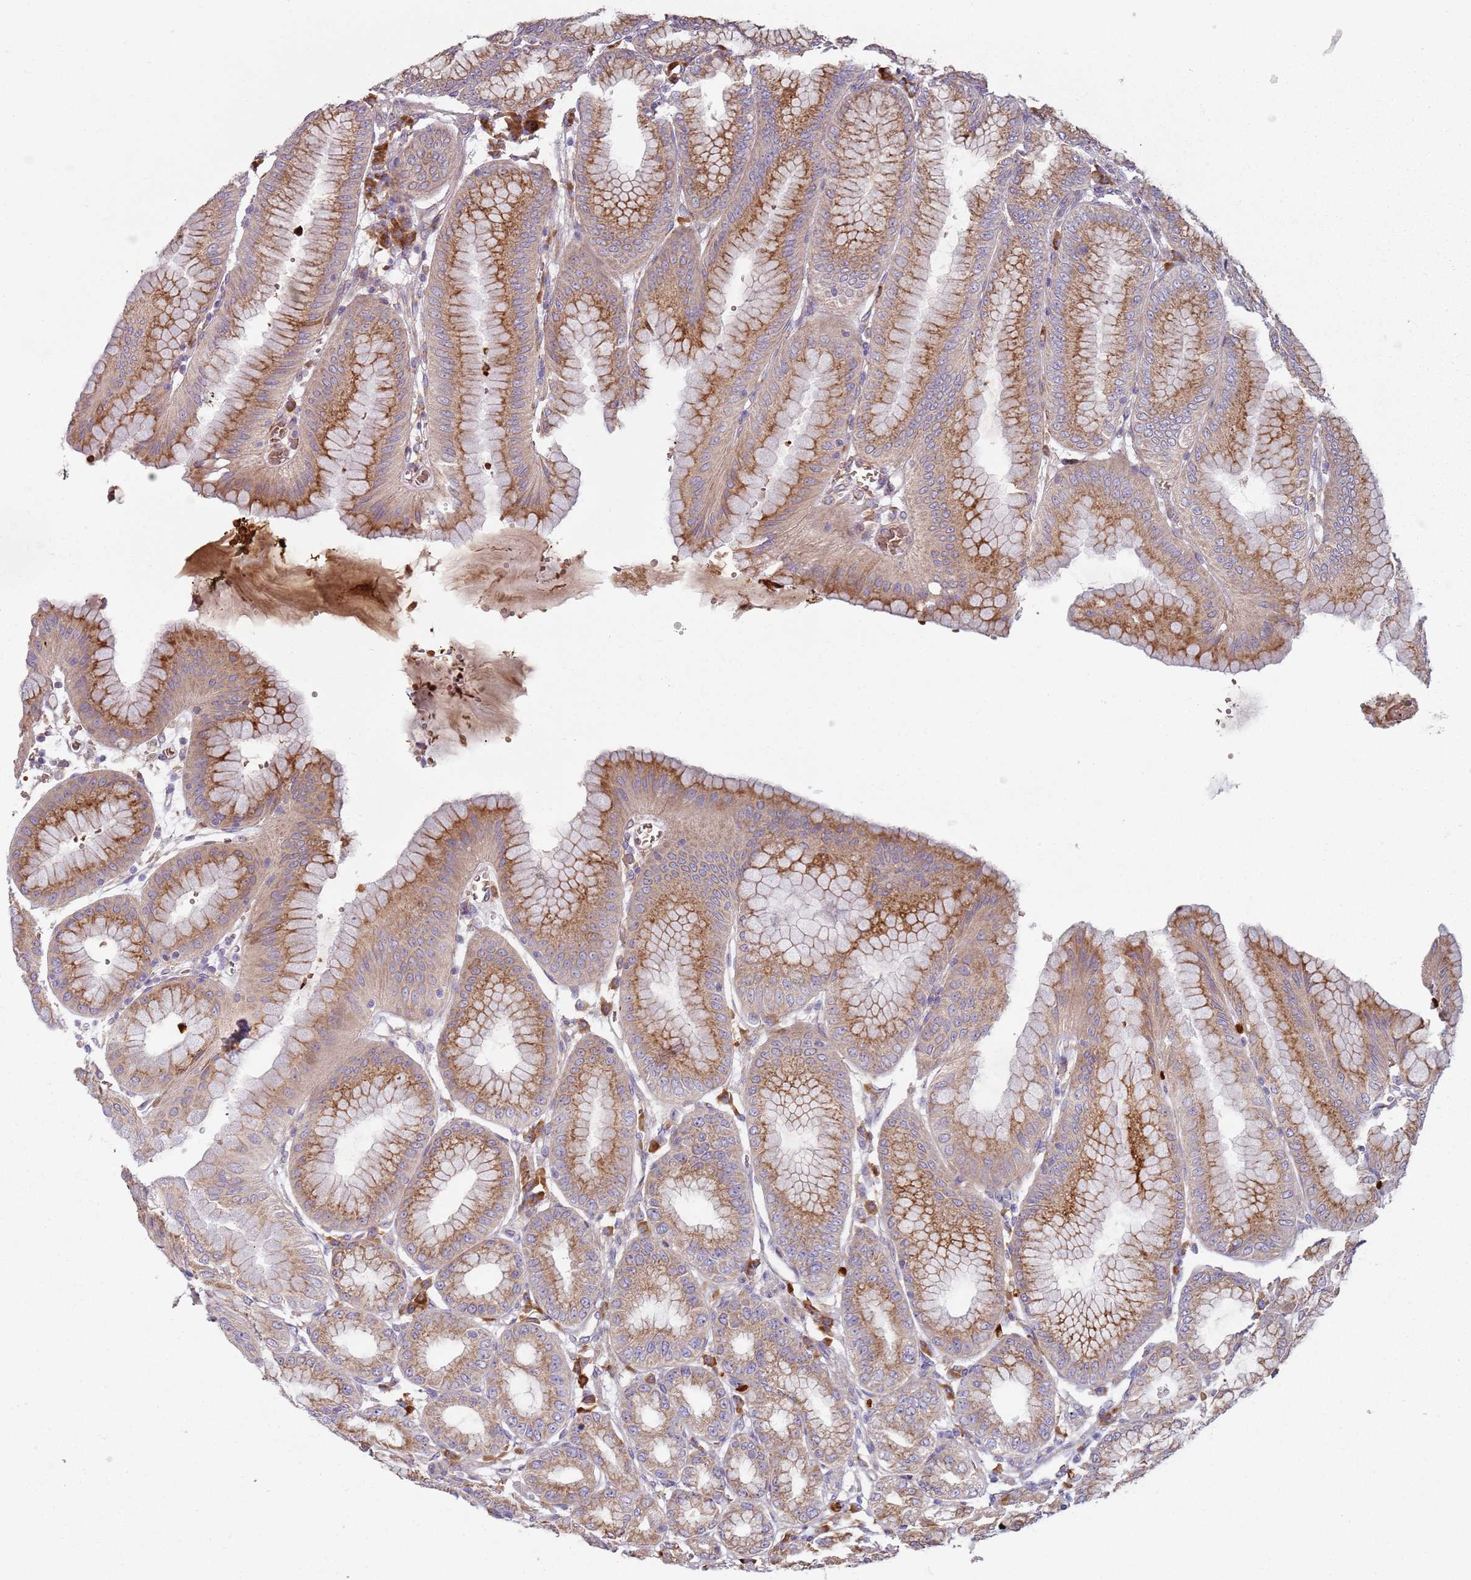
{"staining": {"intensity": "moderate", "quantity": ">75%", "location": "cytoplasmic/membranous"}, "tissue": "stomach", "cell_type": "Glandular cells", "image_type": "normal", "snomed": [{"axis": "morphology", "description": "Normal tissue, NOS"}, {"axis": "topography", "description": "Stomach, lower"}], "caption": "This image reveals normal stomach stained with IHC to label a protein in brown. The cytoplasmic/membranous of glandular cells show moderate positivity for the protein. Nuclei are counter-stained blue.", "gene": "SPATA2", "patient": {"sex": "male", "age": 71}}